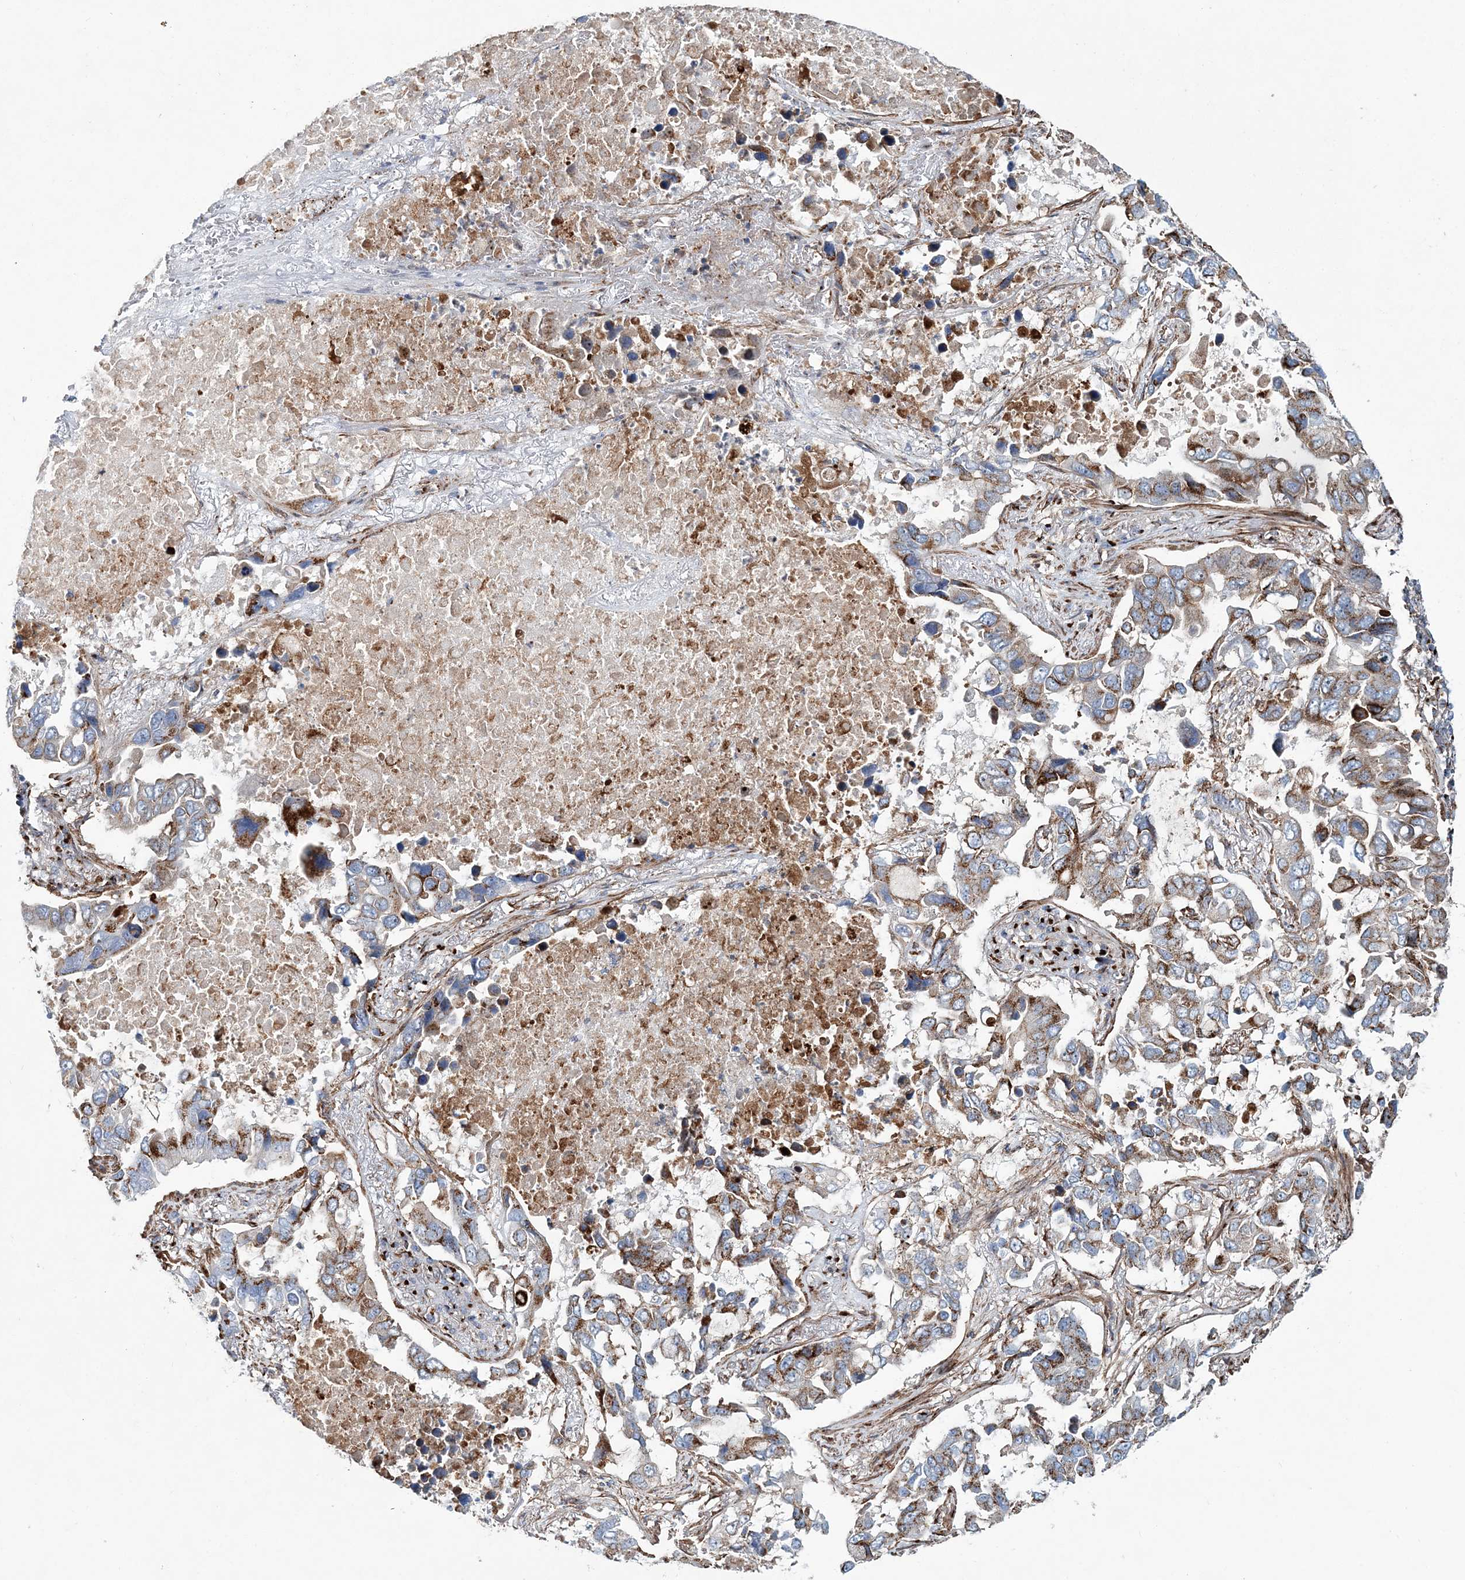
{"staining": {"intensity": "moderate", "quantity": ">75%", "location": "cytoplasmic/membranous"}, "tissue": "lung cancer", "cell_type": "Tumor cells", "image_type": "cancer", "snomed": [{"axis": "morphology", "description": "Adenocarcinoma, NOS"}, {"axis": "topography", "description": "Lung"}], "caption": "Protein expression by immunohistochemistry reveals moderate cytoplasmic/membranous positivity in approximately >75% of tumor cells in adenocarcinoma (lung). The staining is performed using DAB (3,3'-diaminobenzidine) brown chromogen to label protein expression. The nuclei are counter-stained blue using hematoxylin.", "gene": "MAN1A2", "patient": {"sex": "male", "age": 64}}